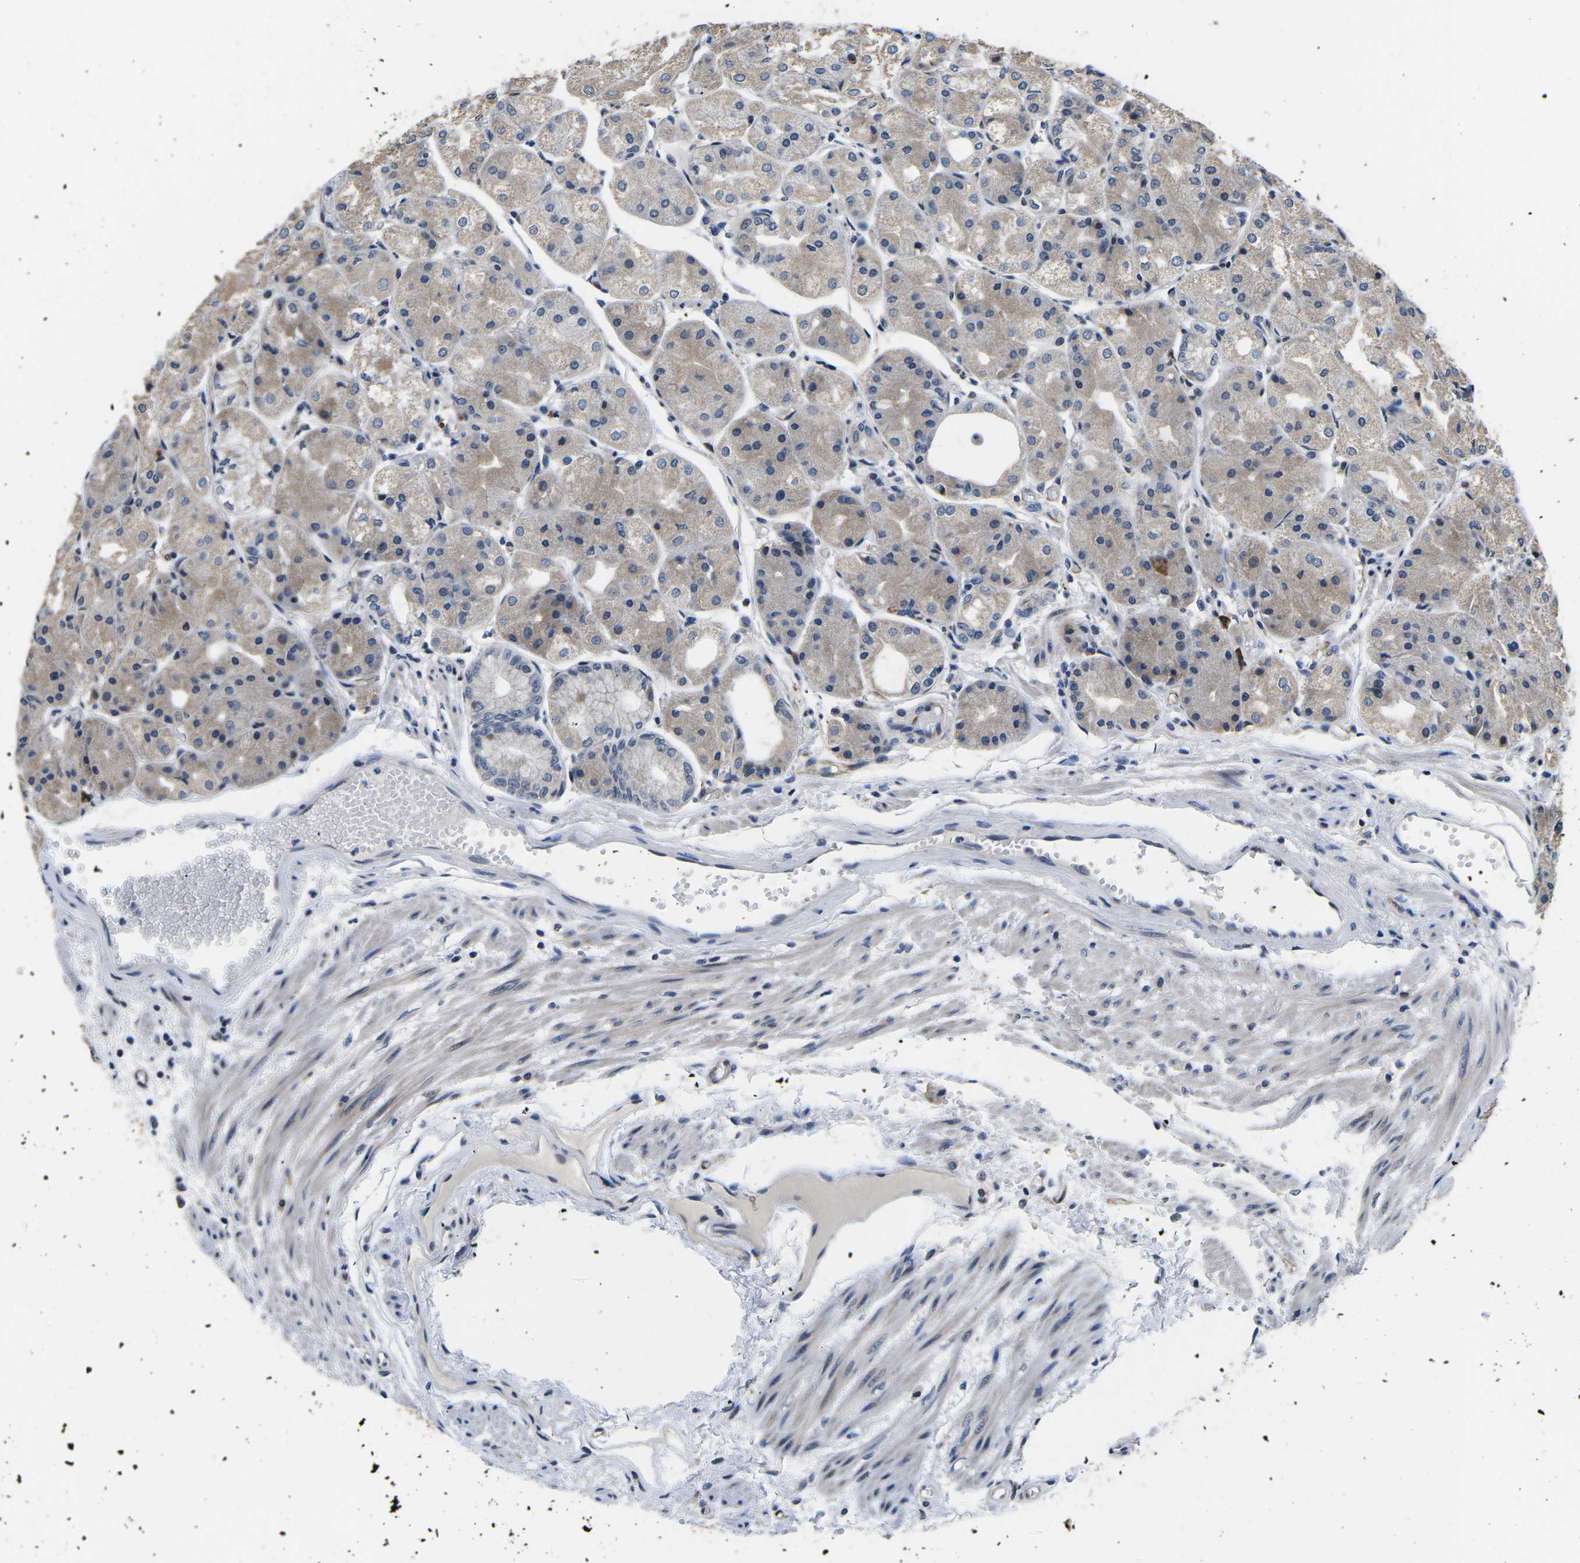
{"staining": {"intensity": "weak", "quantity": "25%-75%", "location": "cytoplasmic/membranous"}, "tissue": "stomach", "cell_type": "Glandular cells", "image_type": "normal", "snomed": [{"axis": "morphology", "description": "Normal tissue, NOS"}, {"axis": "topography", "description": "Stomach, upper"}], "caption": "Immunohistochemistry (IHC) (DAB (3,3'-diaminobenzidine)) staining of benign human stomach displays weak cytoplasmic/membranous protein expression in about 25%-75% of glandular cells. (Brightfield microscopy of DAB IHC at high magnification).", "gene": "CCNE1", "patient": {"sex": "male", "age": 72}}